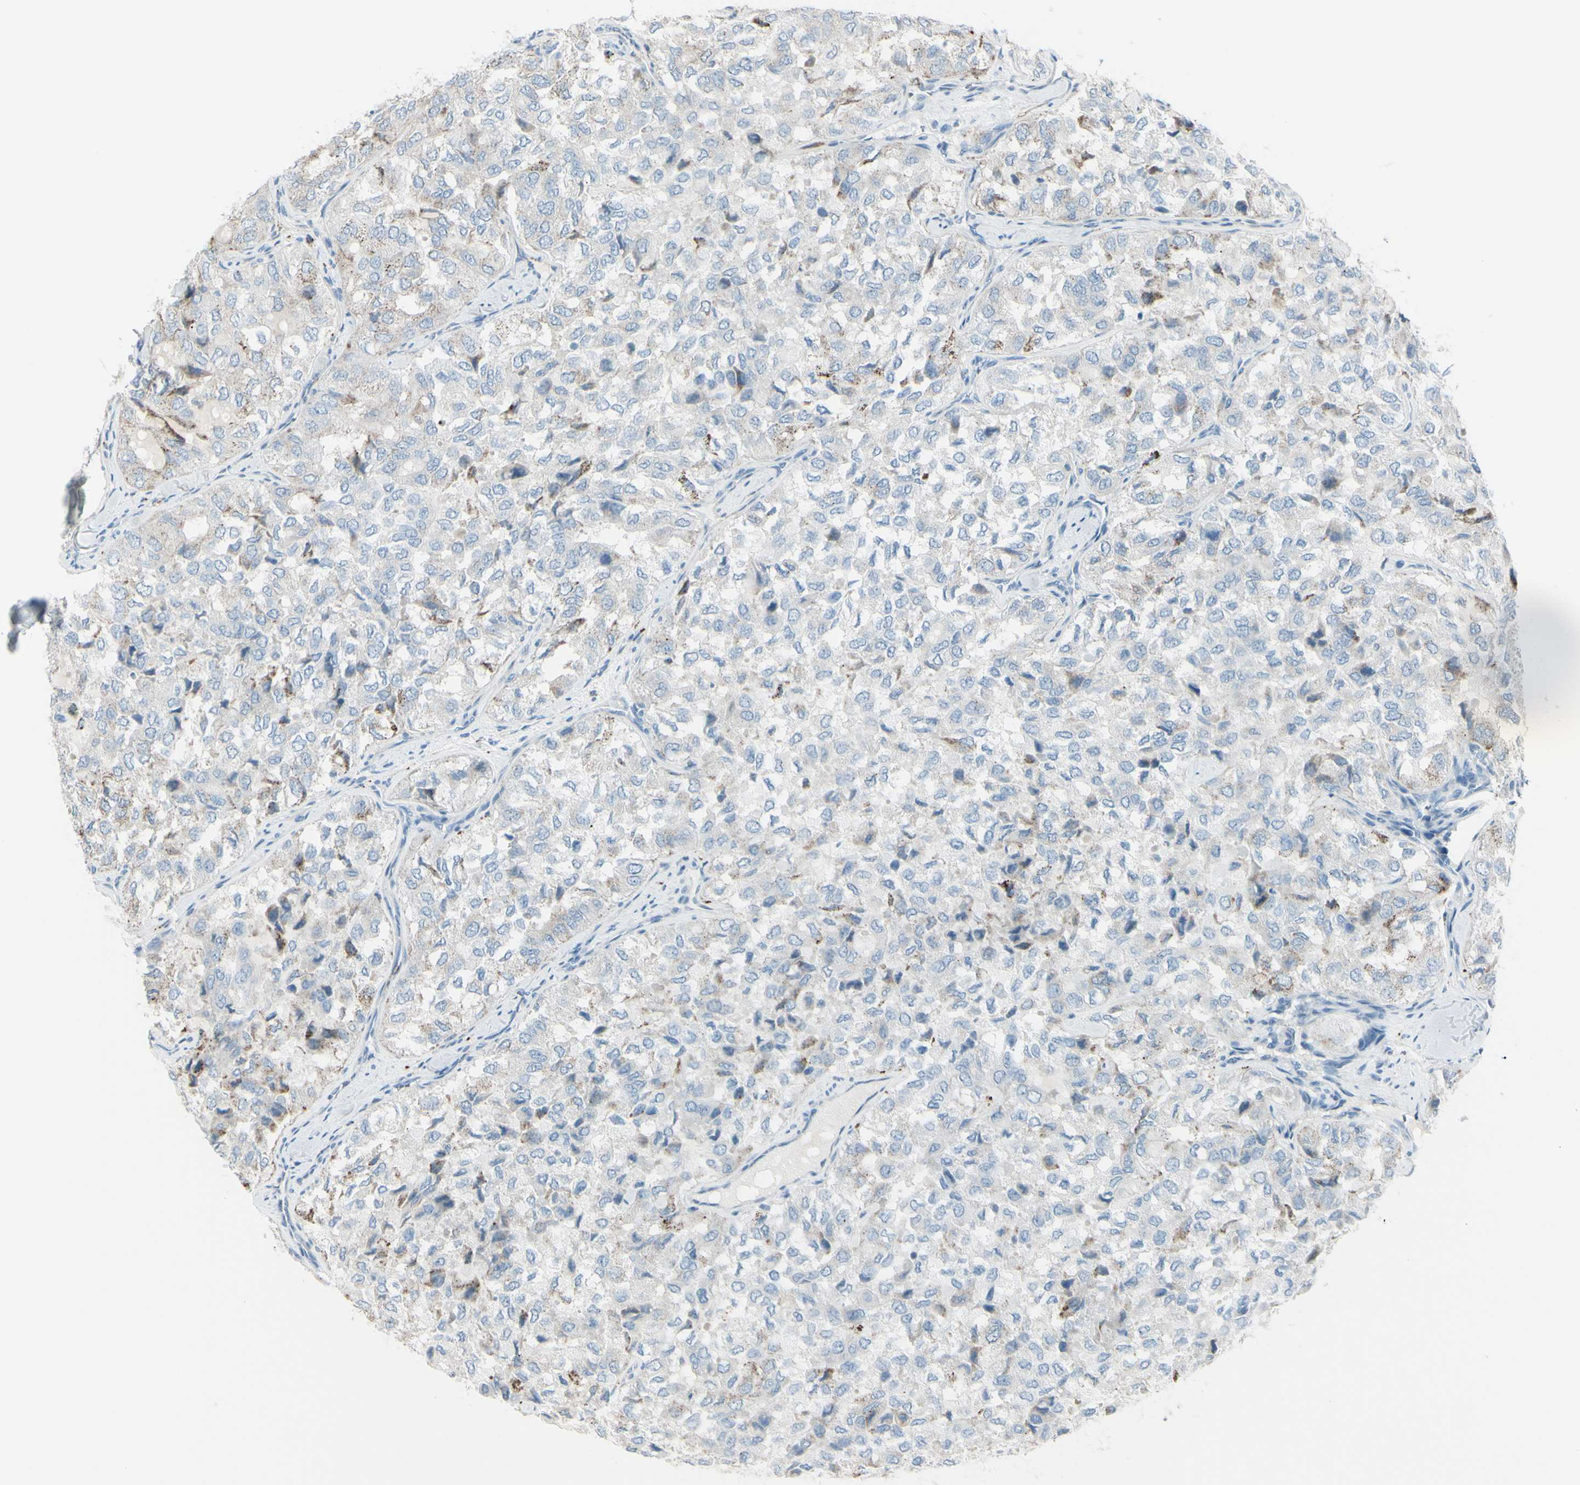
{"staining": {"intensity": "moderate", "quantity": "<25%", "location": "cytoplasmic/membranous"}, "tissue": "thyroid cancer", "cell_type": "Tumor cells", "image_type": "cancer", "snomed": [{"axis": "morphology", "description": "Follicular adenoma carcinoma, NOS"}, {"axis": "topography", "description": "Thyroid gland"}], "caption": "Immunohistochemistry staining of thyroid cancer, which exhibits low levels of moderate cytoplasmic/membranous positivity in approximately <25% of tumor cells indicating moderate cytoplasmic/membranous protein positivity. The staining was performed using DAB (brown) for protein detection and nuclei were counterstained in hematoxylin (blue).", "gene": "GPR34", "patient": {"sex": "male", "age": 75}}